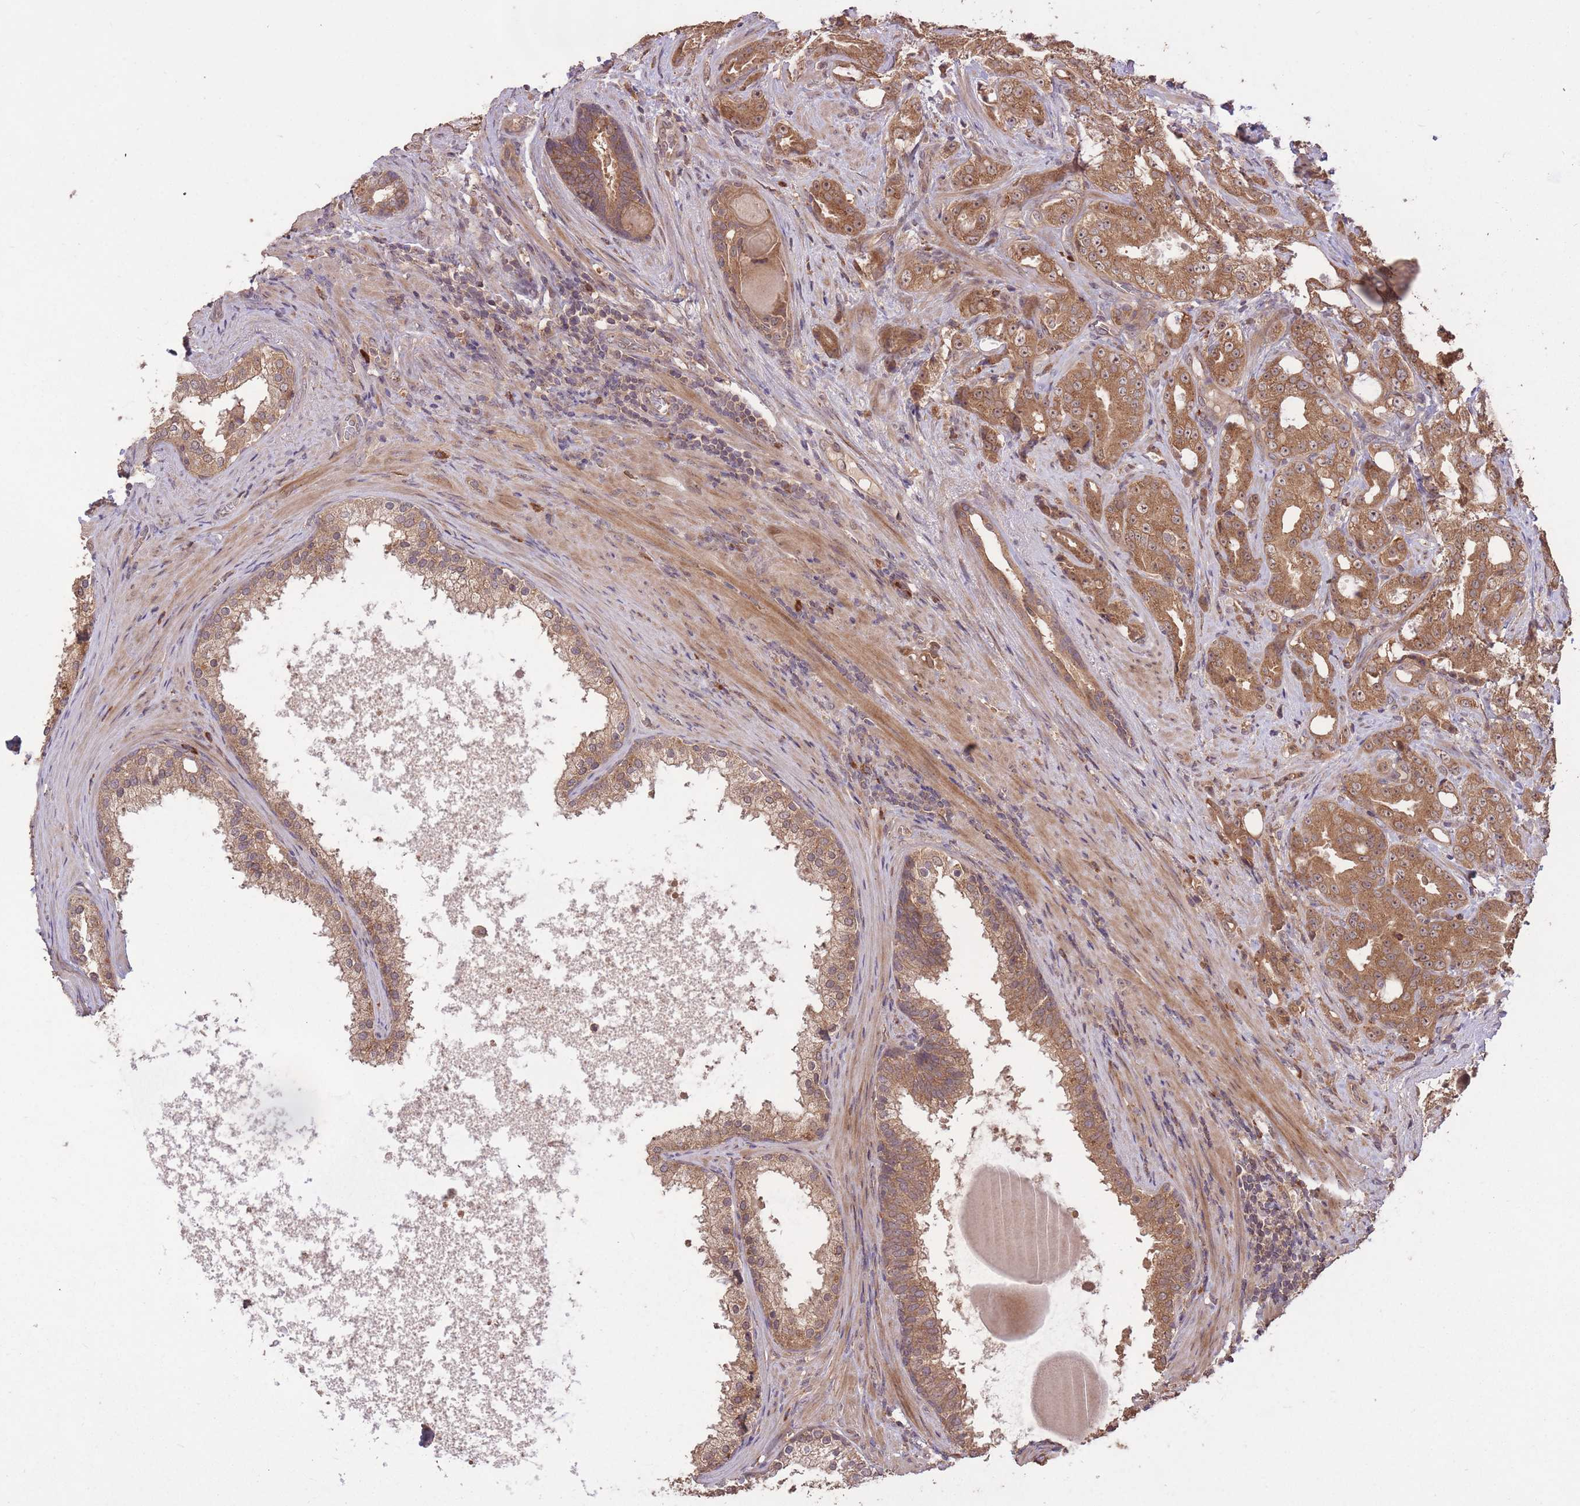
{"staining": {"intensity": "moderate", "quantity": ">75%", "location": "cytoplasmic/membranous,nuclear"}, "tissue": "prostate cancer", "cell_type": "Tumor cells", "image_type": "cancer", "snomed": [{"axis": "morphology", "description": "Adenocarcinoma, High grade"}, {"axis": "topography", "description": "Prostate"}], "caption": "Protein analysis of high-grade adenocarcinoma (prostate) tissue reveals moderate cytoplasmic/membranous and nuclear staining in about >75% of tumor cells. The protein of interest is shown in brown color, while the nuclei are stained blue.", "gene": "ERBB3", "patient": {"sex": "male", "age": 69}}